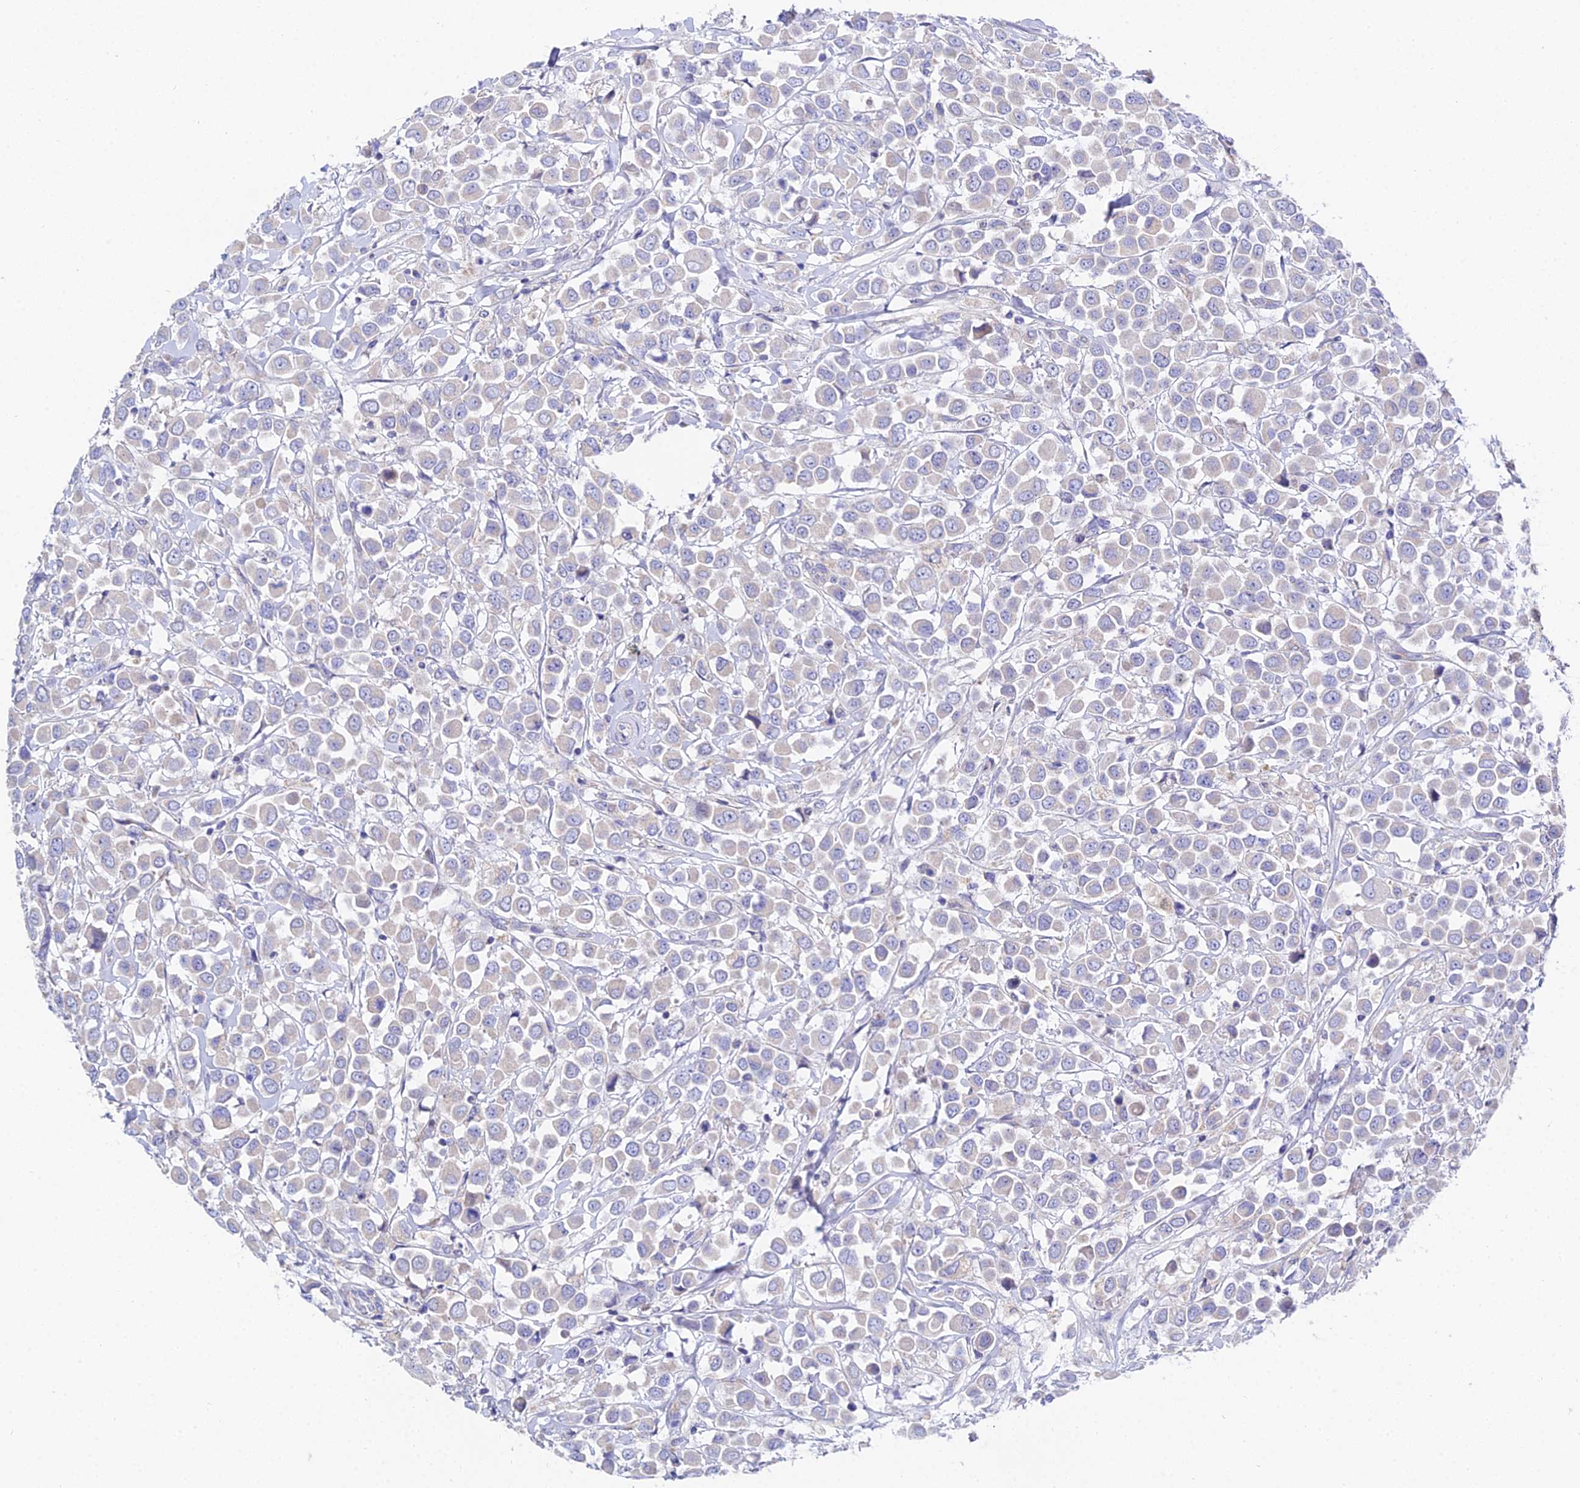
{"staining": {"intensity": "negative", "quantity": "none", "location": "none"}, "tissue": "breast cancer", "cell_type": "Tumor cells", "image_type": "cancer", "snomed": [{"axis": "morphology", "description": "Duct carcinoma"}, {"axis": "topography", "description": "Breast"}], "caption": "IHC micrograph of neoplastic tissue: breast intraductal carcinoma stained with DAB displays no significant protein positivity in tumor cells. (DAB immunohistochemistry (IHC) visualized using brightfield microscopy, high magnification).", "gene": "PPP2R2C", "patient": {"sex": "female", "age": 61}}